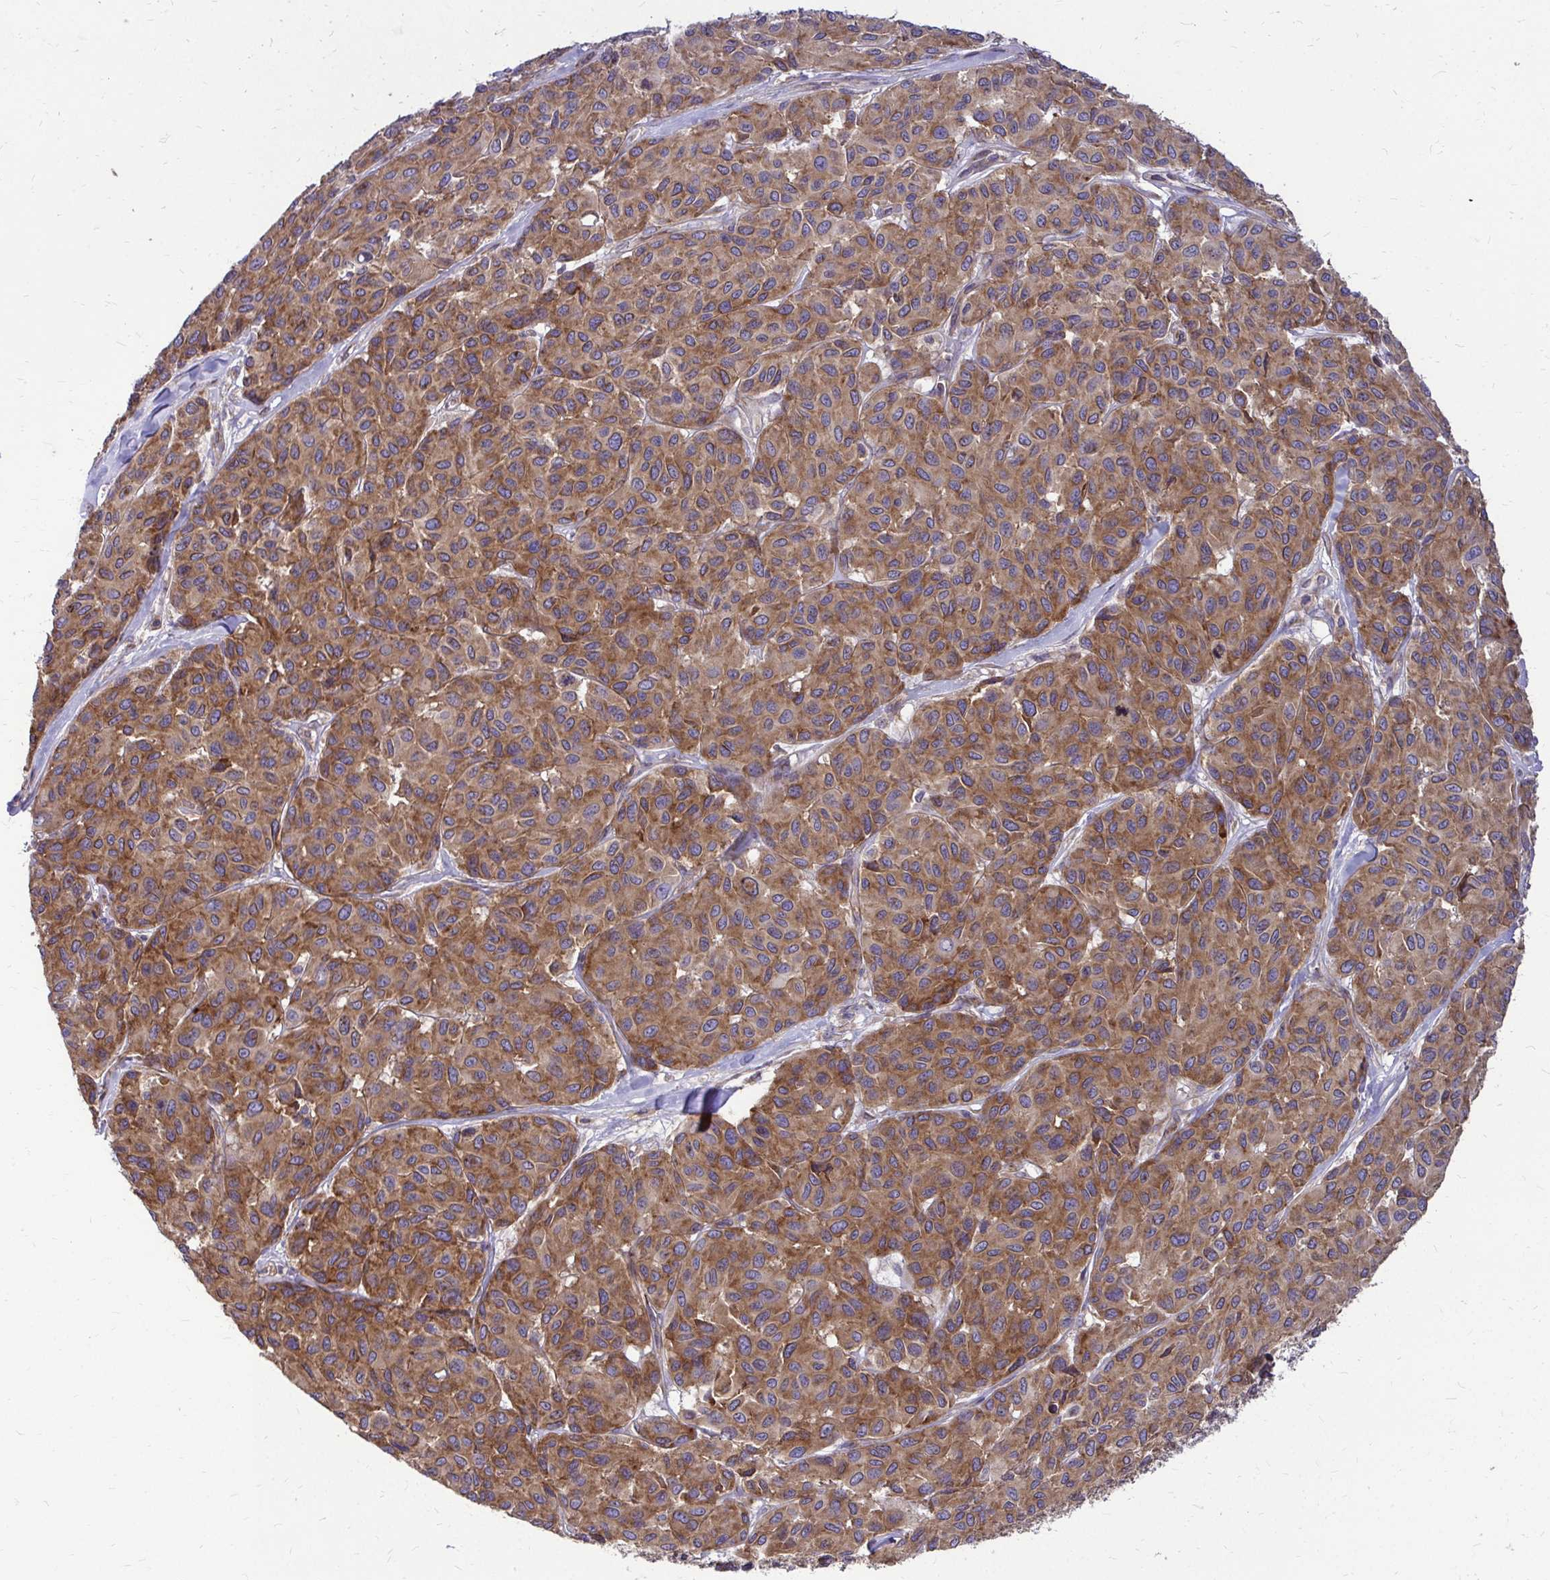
{"staining": {"intensity": "strong", "quantity": ">75%", "location": "cytoplasmic/membranous"}, "tissue": "melanoma", "cell_type": "Tumor cells", "image_type": "cancer", "snomed": [{"axis": "morphology", "description": "Malignant melanoma, NOS"}, {"axis": "topography", "description": "Skin"}], "caption": "IHC staining of melanoma, which exhibits high levels of strong cytoplasmic/membranous expression in about >75% of tumor cells indicating strong cytoplasmic/membranous protein positivity. The staining was performed using DAB (3,3'-diaminobenzidine) (brown) for protein detection and nuclei were counterstained in hematoxylin (blue).", "gene": "FMR1", "patient": {"sex": "female", "age": 66}}